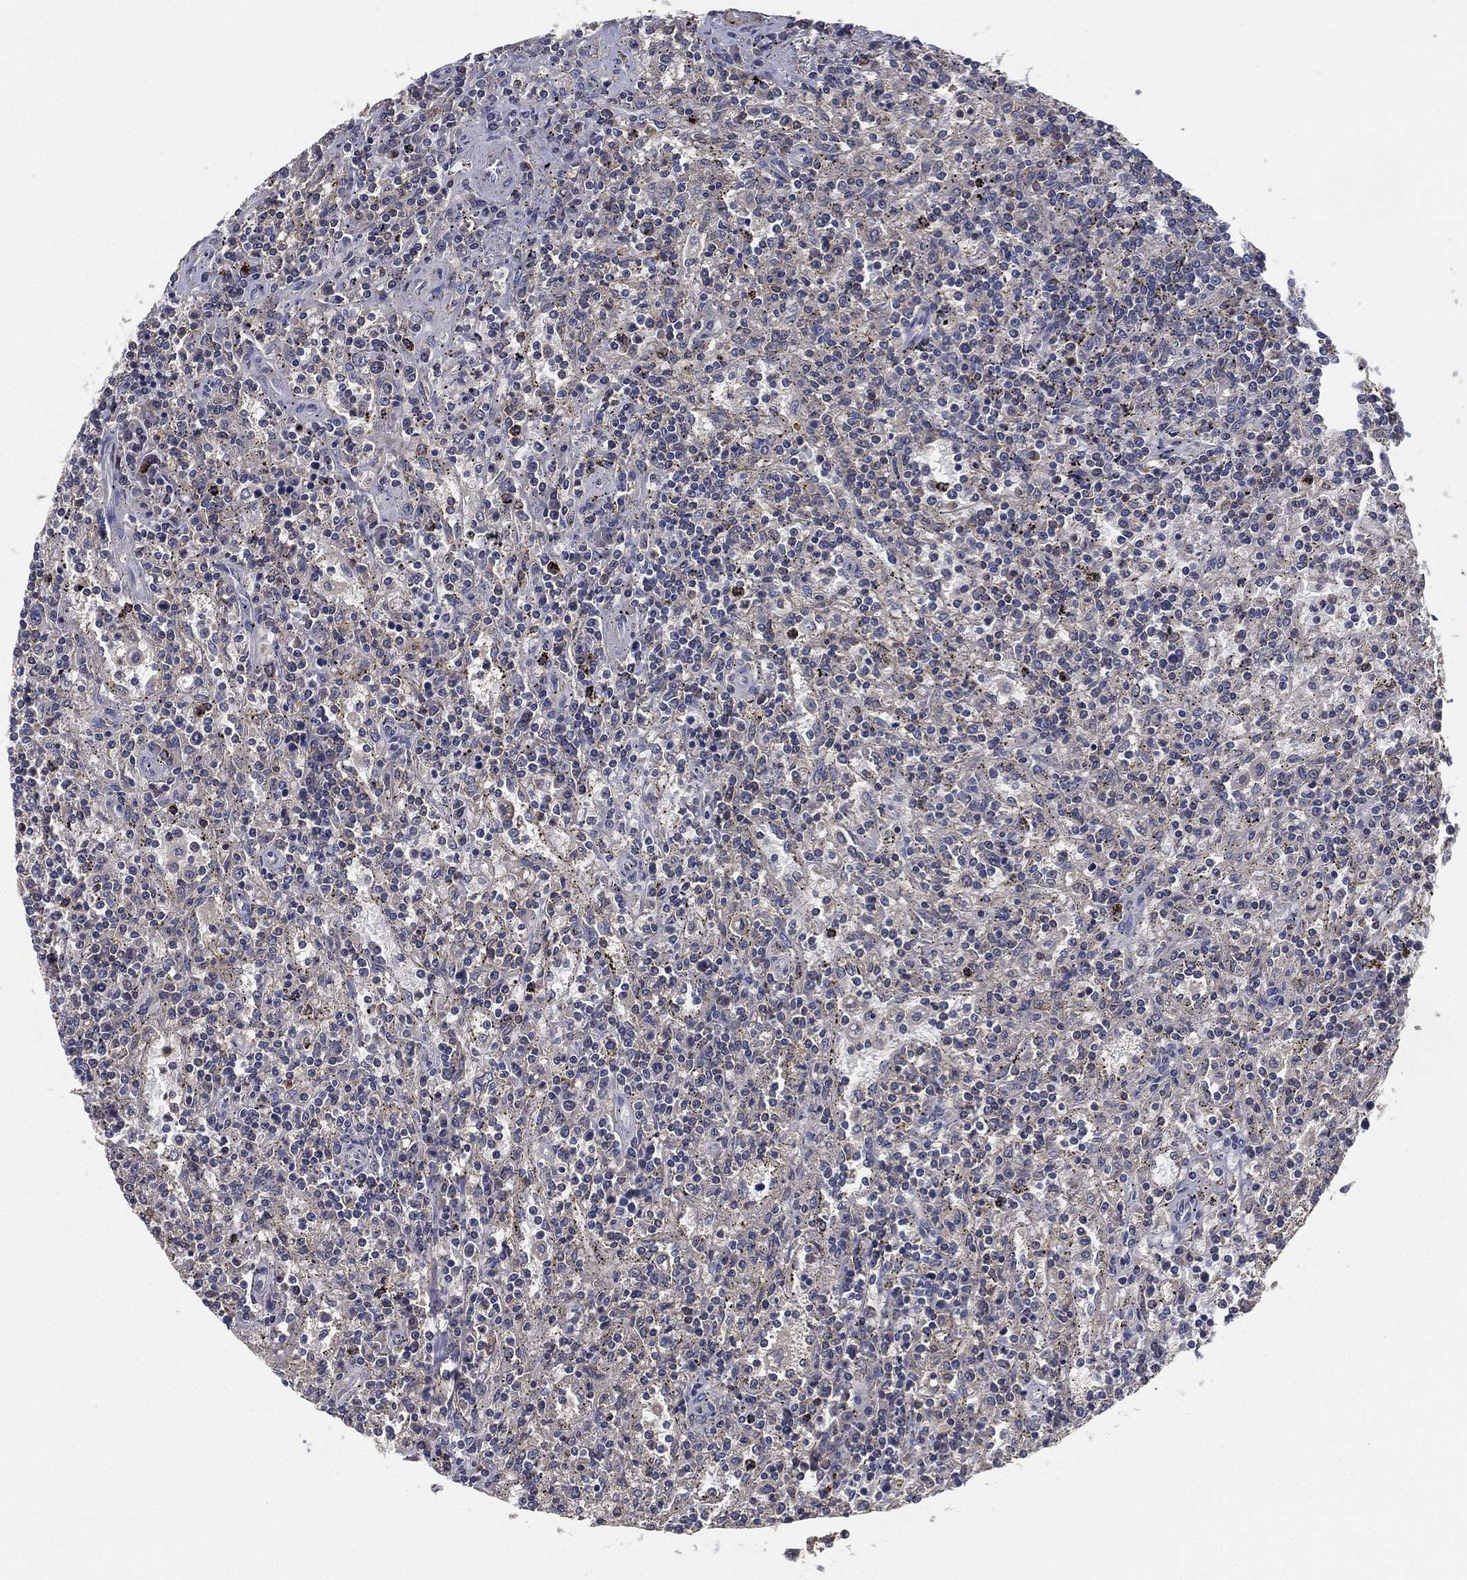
{"staining": {"intensity": "negative", "quantity": "none", "location": "none"}, "tissue": "lymphoma", "cell_type": "Tumor cells", "image_type": "cancer", "snomed": [{"axis": "morphology", "description": "Malignant lymphoma, non-Hodgkin's type, Low grade"}, {"axis": "topography", "description": "Spleen"}], "caption": "Tumor cells are negative for protein expression in human malignant lymphoma, non-Hodgkin's type (low-grade).", "gene": "CFAP251", "patient": {"sex": "male", "age": 62}}